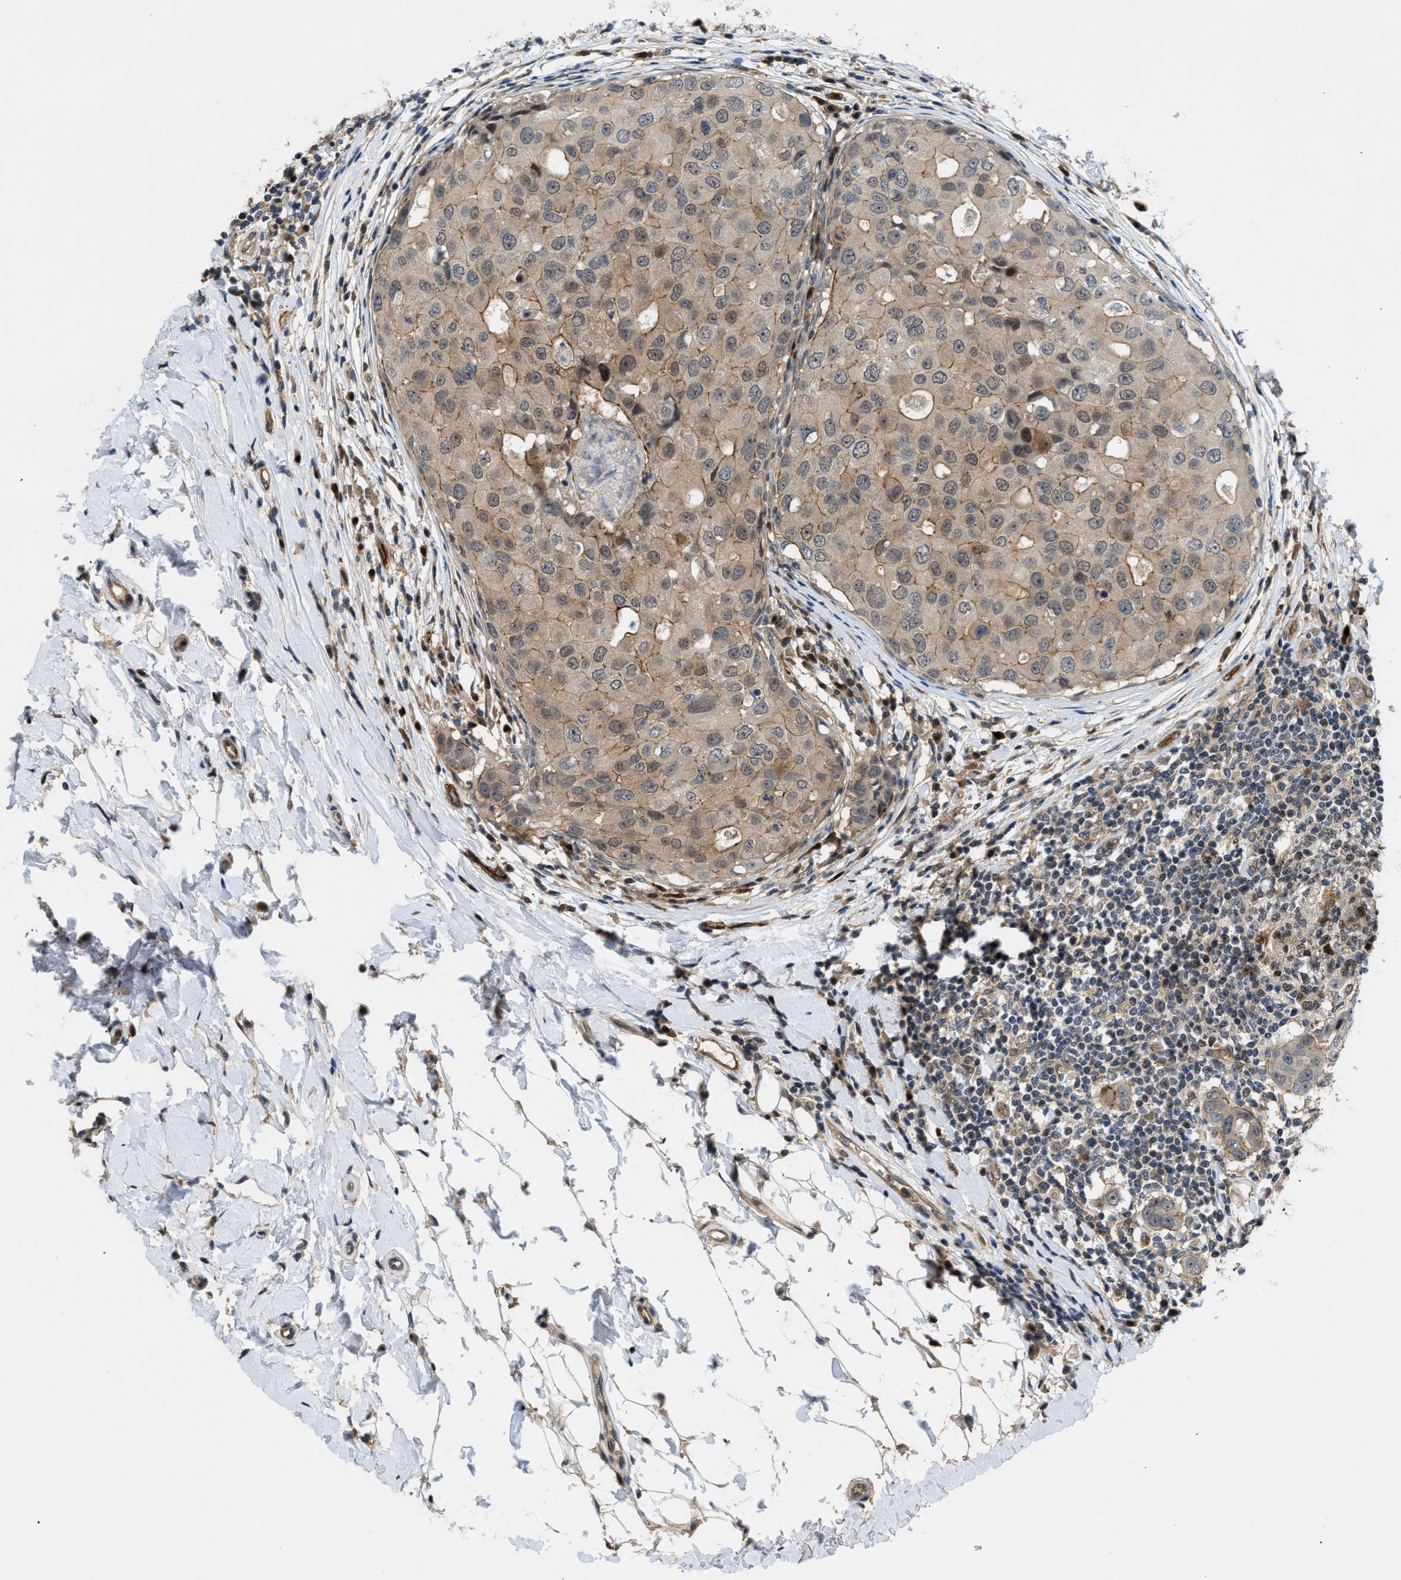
{"staining": {"intensity": "weak", "quantity": ">75%", "location": "cytoplasmic/membranous"}, "tissue": "breast cancer", "cell_type": "Tumor cells", "image_type": "cancer", "snomed": [{"axis": "morphology", "description": "Duct carcinoma"}, {"axis": "topography", "description": "Breast"}], "caption": "Protein expression analysis of invasive ductal carcinoma (breast) exhibits weak cytoplasmic/membranous expression in about >75% of tumor cells.", "gene": "TRAK2", "patient": {"sex": "female", "age": 27}}